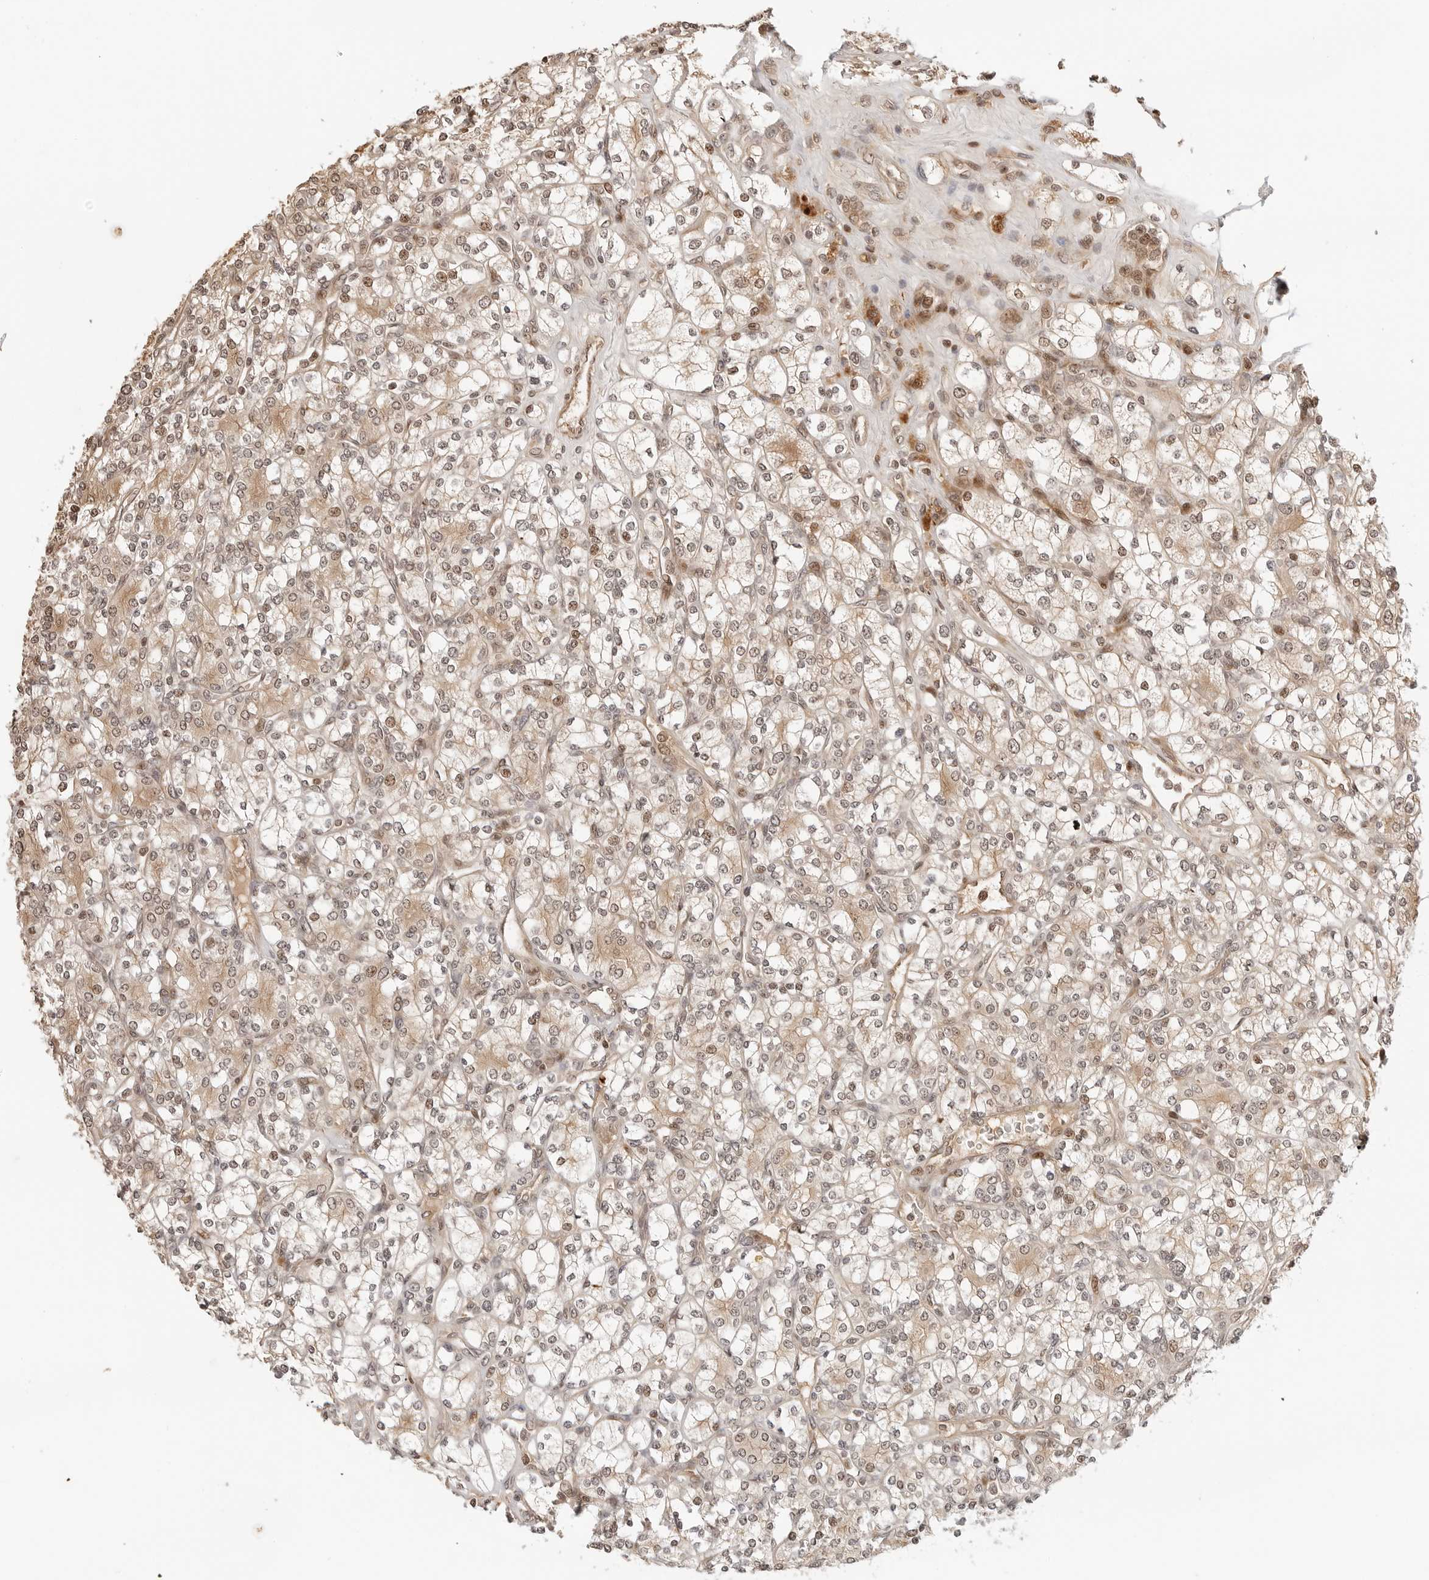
{"staining": {"intensity": "weak", "quantity": ">75%", "location": "cytoplasmic/membranous,nuclear"}, "tissue": "renal cancer", "cell_type": "Tumor cells", "image_type": "cancer", "snomed": [{"axis": "morphology", "description": "Adenocarcinoma, NOS"}, {"axis": "topography", "description": "Kidney"}], "caption": "High-power microscopy captured an immunohistochemistry image of renal cancer, revealing weak cytoplasmic/membranous and nuclear positivity in about >75% of tumor cells.", "gene": "GEM", "patient": {"sex": "male", "age": 77}}